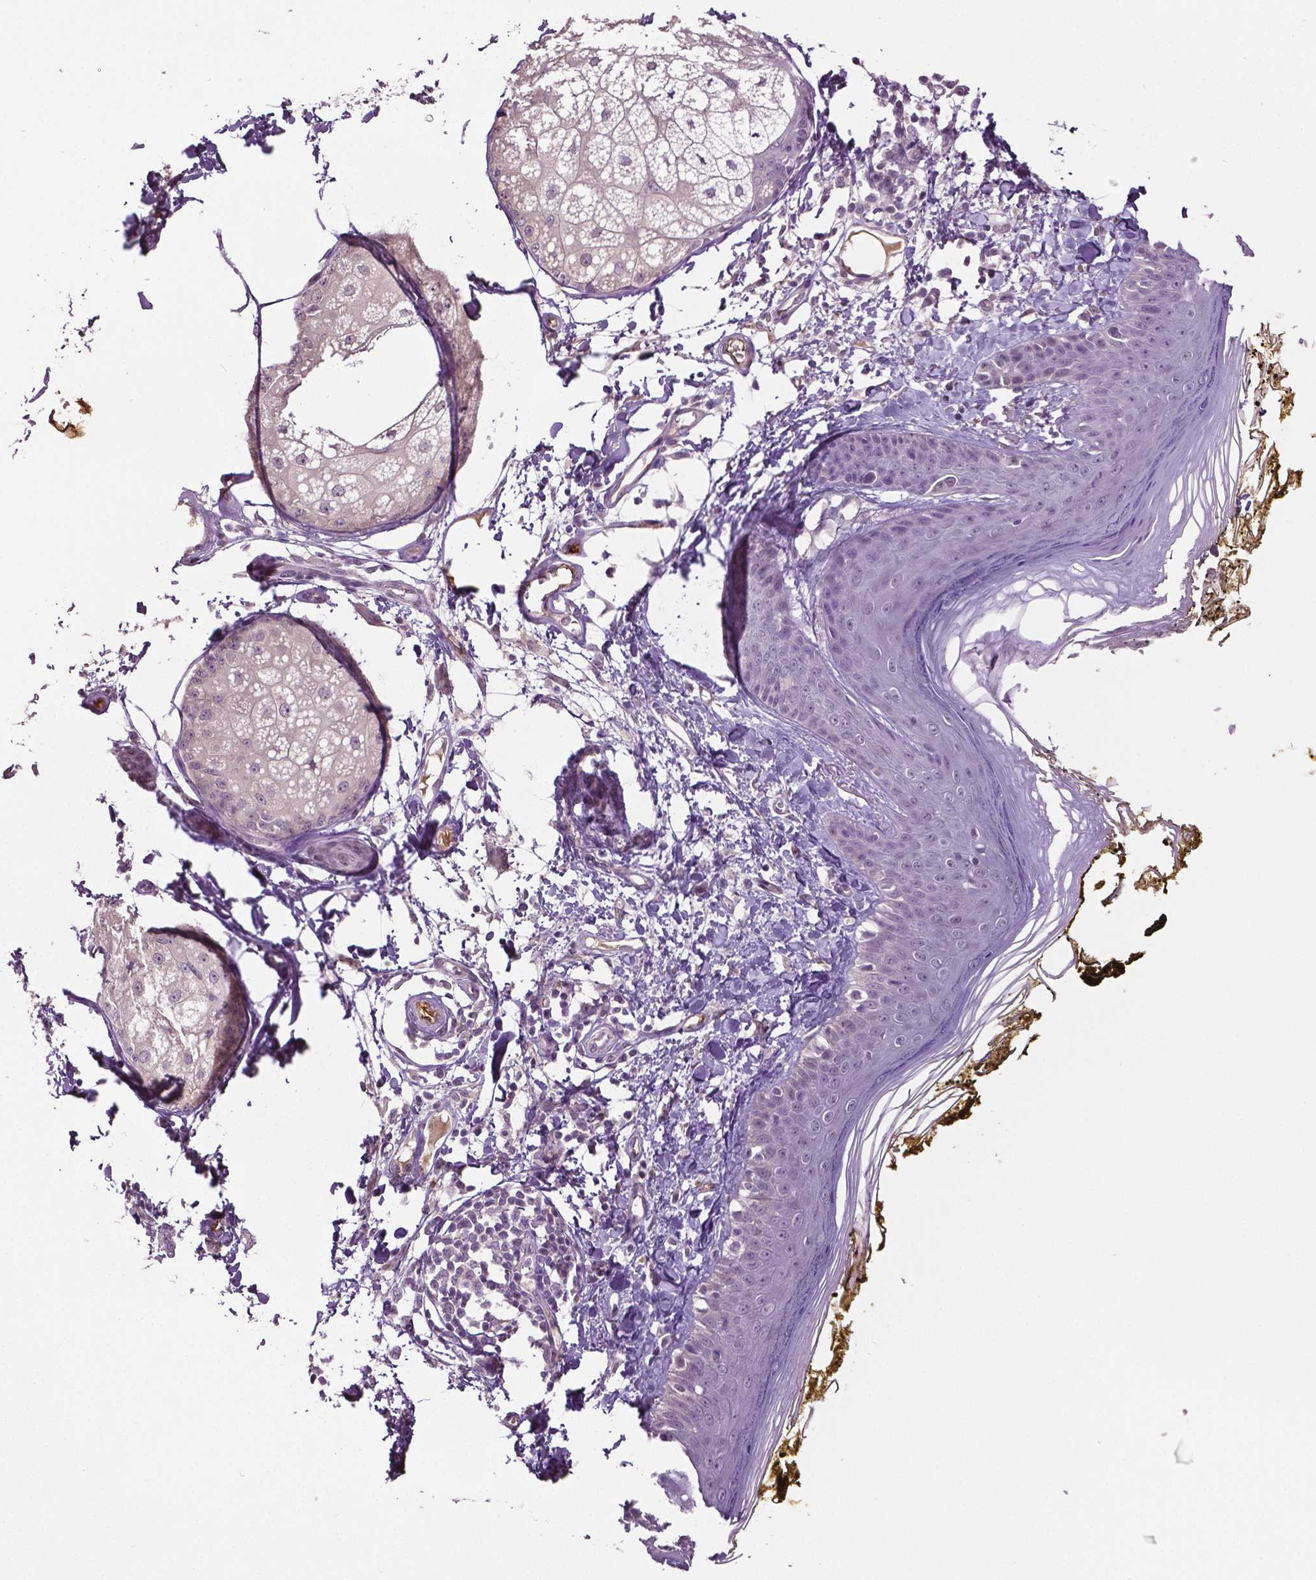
{"staining": {"intensity": "negative", "quantity": "none", "location": "none"}, "tissue": "skin", "cell_type": "Fibroblasts", "image_type": "normal", "snomed": [{"axis": "morphology", "description": "Normal tissue, NOS"}, {"axis": "topography", "description": "Skin"}], "caption": "Immunohistochemistry (IHC) micrograph of unremarkable human skin stained for a protein (brown), which displays no staining in fibroblasts.", "gene": "PTPN5", "patient": {"sex": "male", "age": 76}}